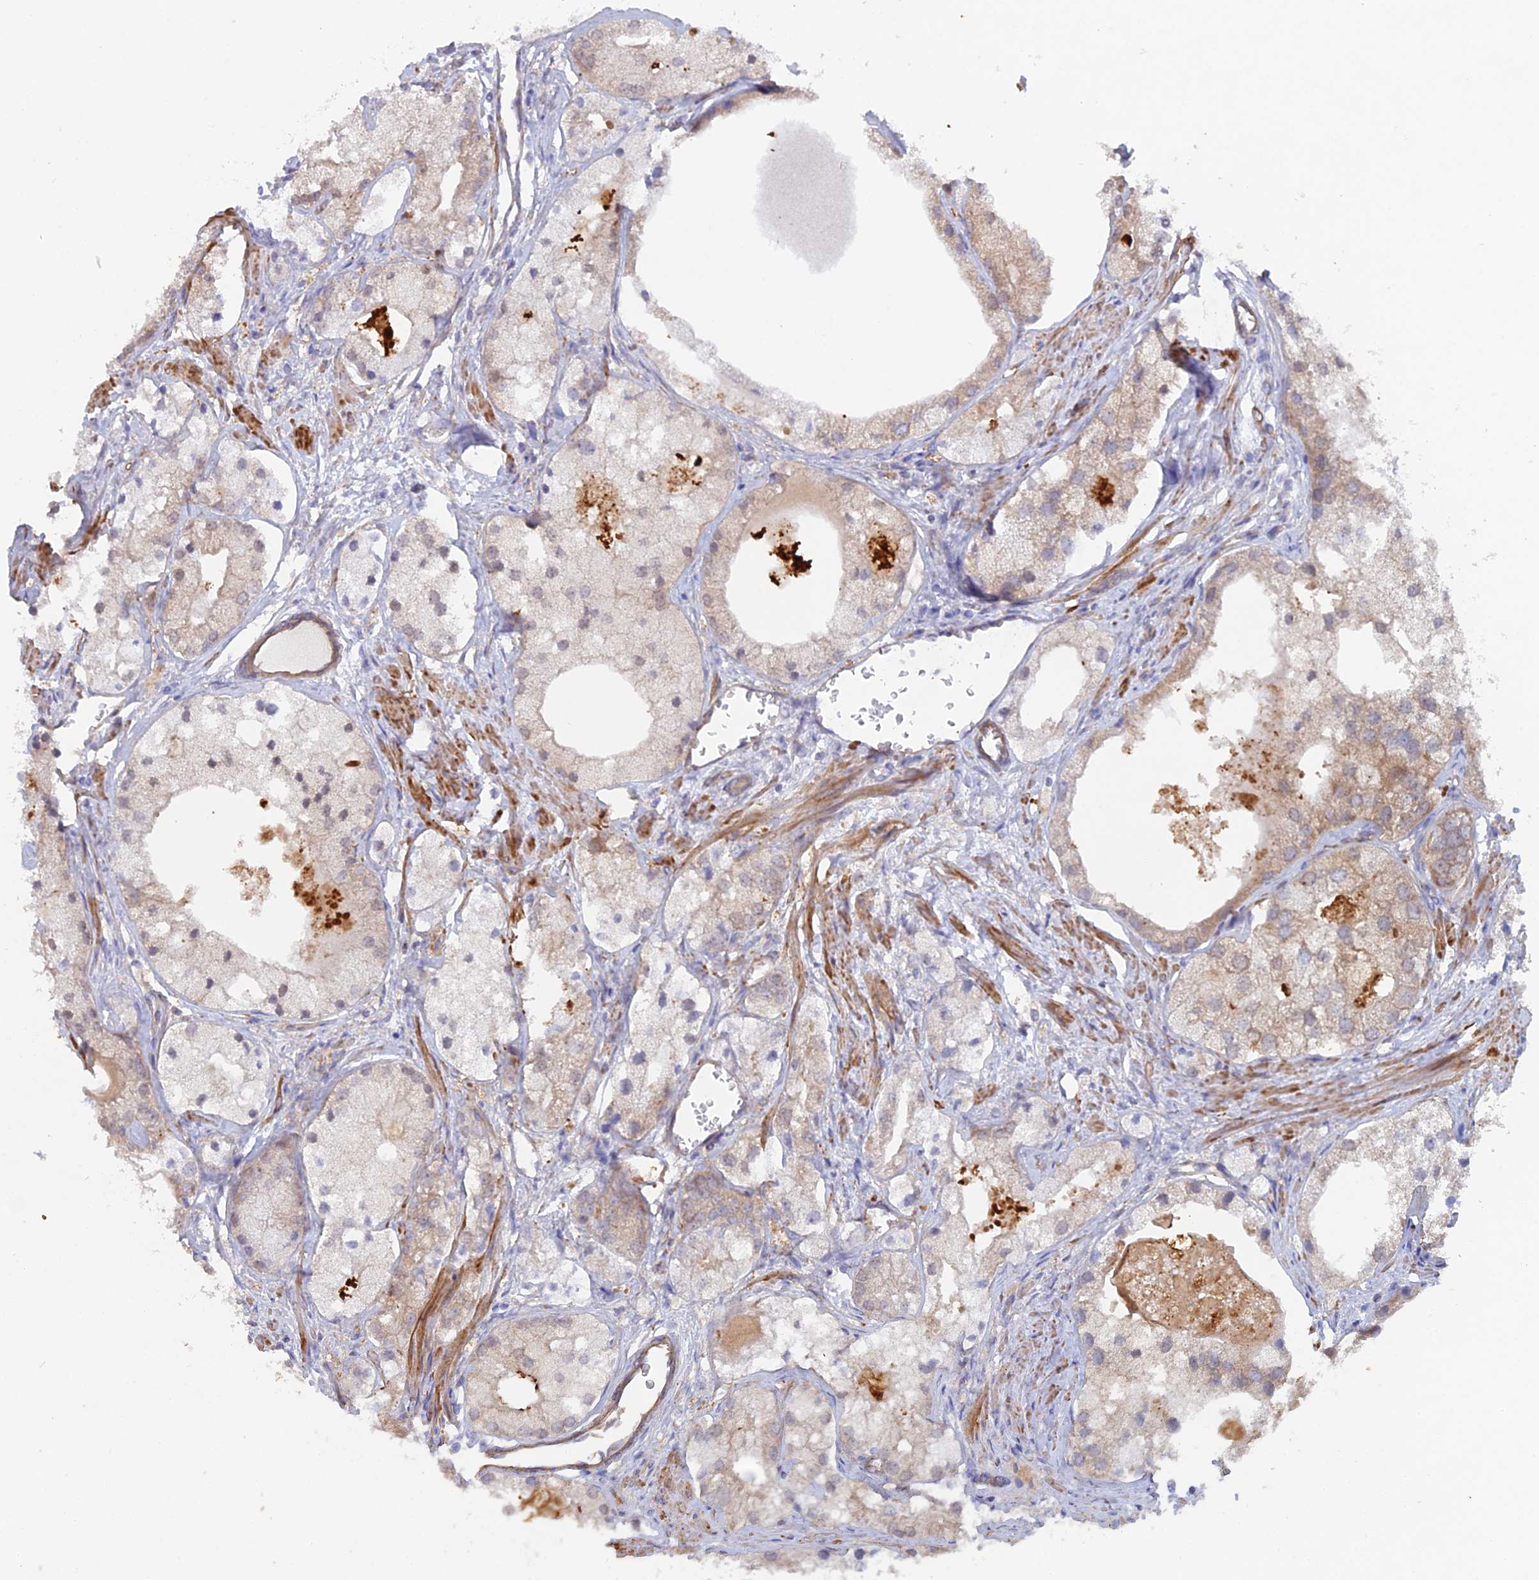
{"staining": {"intensity": "weak", "quantity": "<25%", "location": "cytoplasmic/membranous"}, "tissue": "prostate cancer", "cell_type": "Tumor cells", "image_type": "cancer", "snomed": [{"axis": "morphology", "description": "Adenocarcinoma, Low grade"}, {"axis": "topography", "description": "Prostate"}], "caption": "A histopathology image of prostate cancer stained for a protein displays no brown staining in tumor cells.", "gene": "FZR1", "patient": {"sex": "male", "age": 69}}